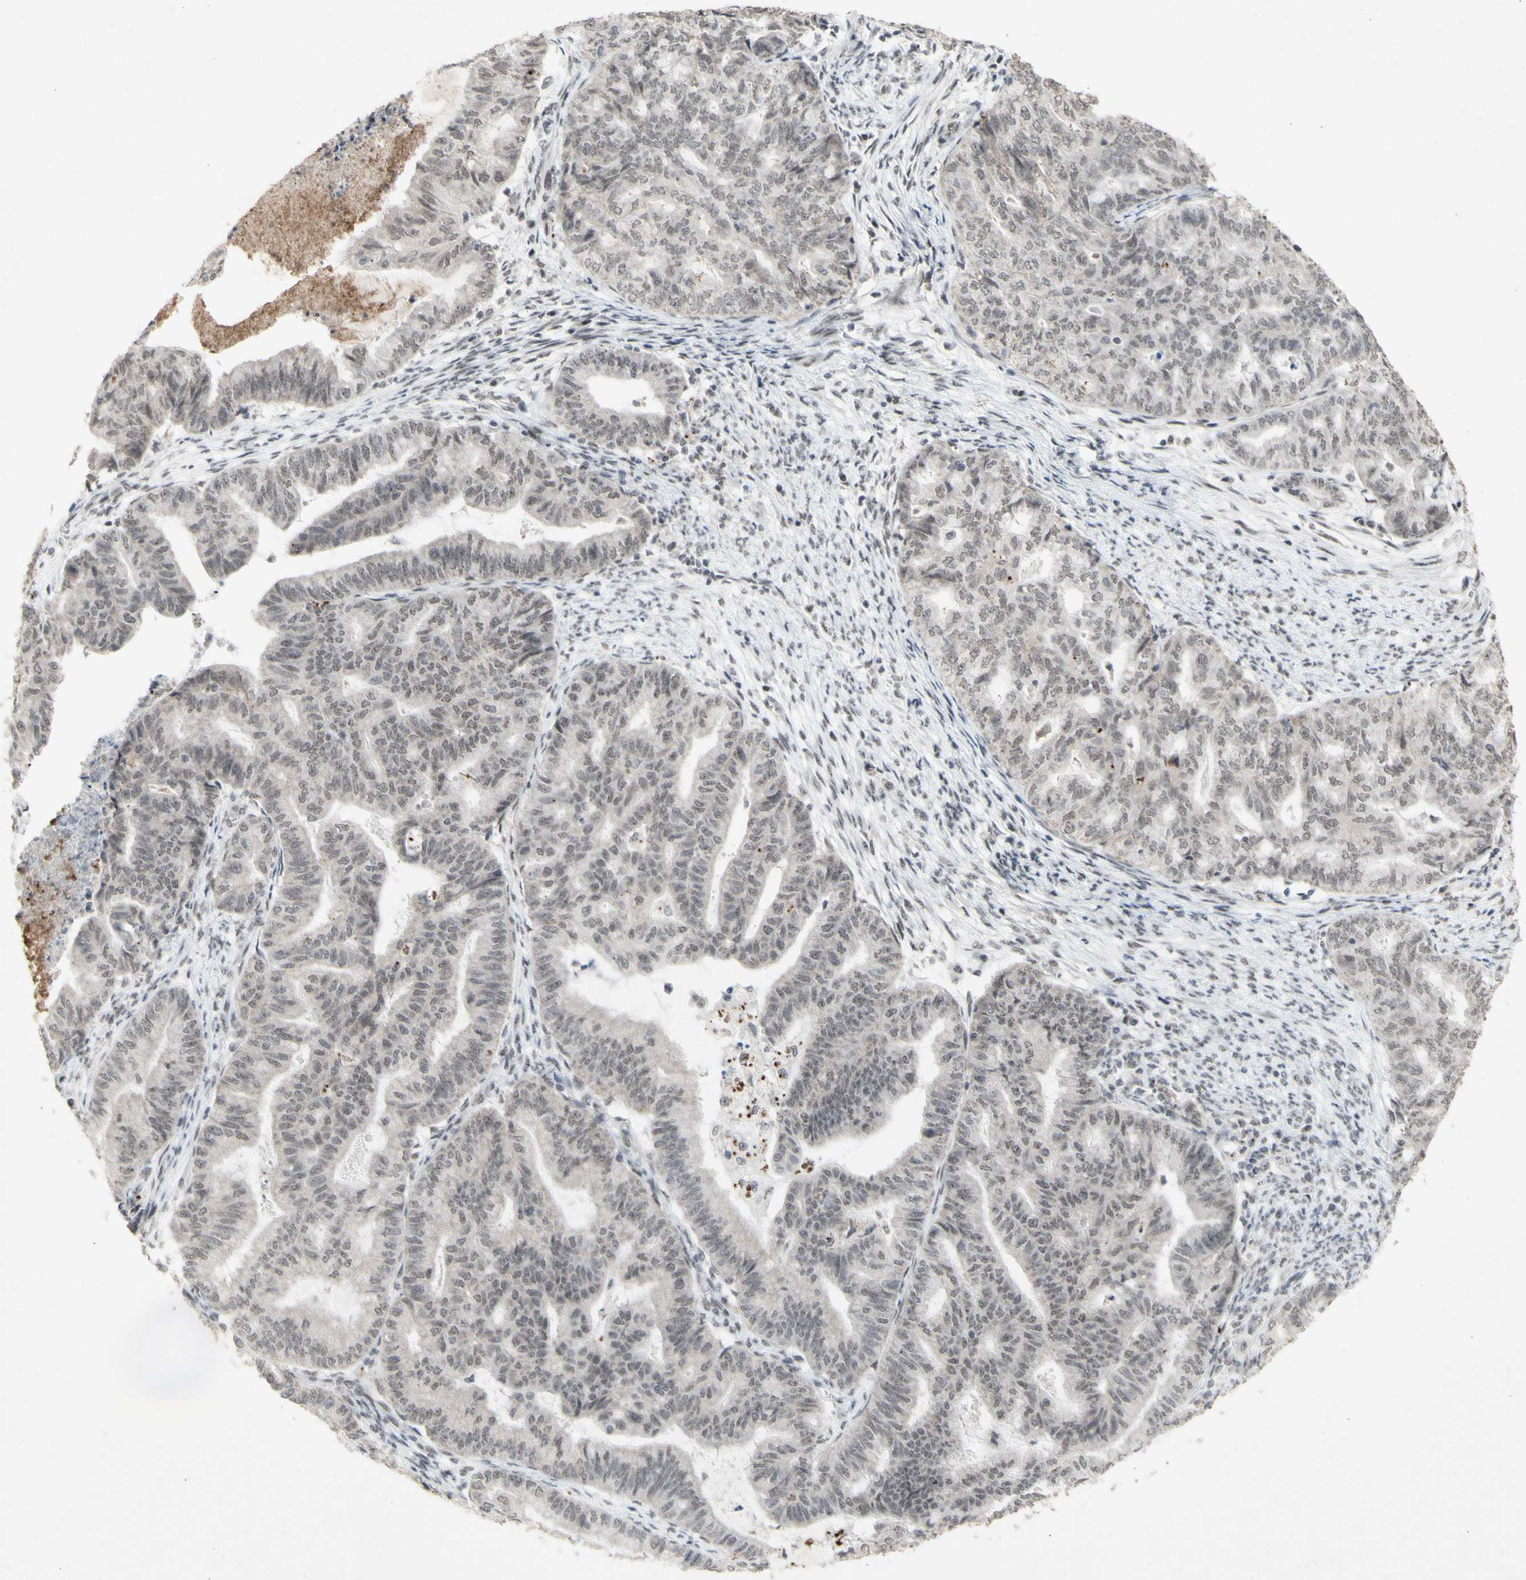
{"staining": {"intensity": "weak", "quantity": "25%-75%", "location": "nuclear"}, "tissue": "endometrial cancer", "cell_type": "Tumor cells", "image_type": "cancer", "snomed": [{"axis": "morphology", "description": "Adenocarcinoma, NOS"}, {"axis": "topography", "description": "Endometrium"}], "caption": "A brown stain labels weak nuclear positivity of a protein in endometrial cancer (adenocarcinoma) tumor cells. (DAB IHC with brightfield microscopy, high magnification).", "gene": "CENPB", "patient": {"sex": "female", "age": 79}}